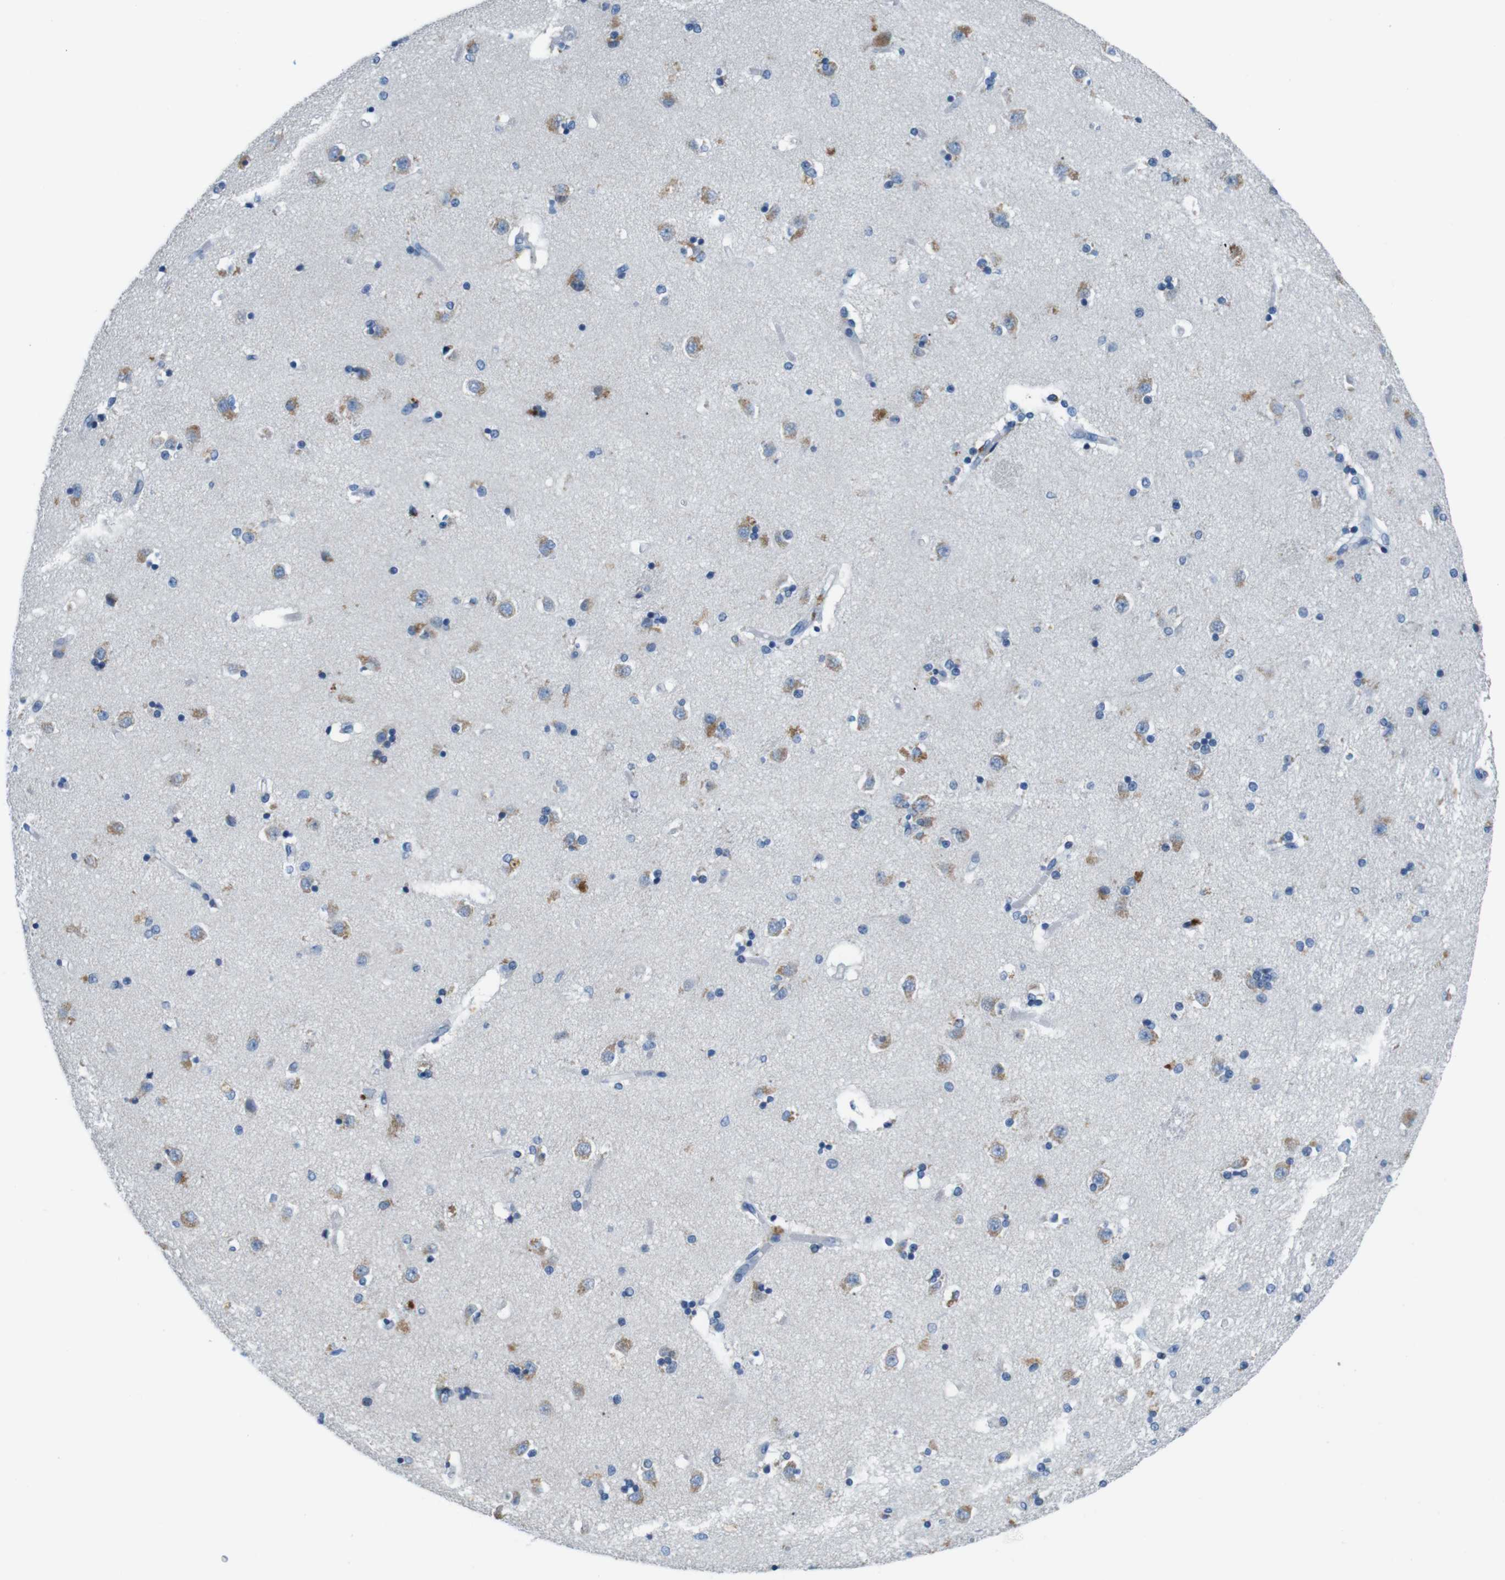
{"staining": {"intensity": "moderate", "quantity": "<25%", "location": "cytoplasmic/membranous"}, "tissue": "caudate", "cell_type": "Glial cells", "image_type": "normal", "snomed": [{"axis": "morphology", "description": "Normal tissue, NOS"}, {"axis": "topography", "description": "Lateral ventricle wall"}], "caption": "Immunohistochemistry (IHC) micrograph of normal caudate: caudate stained using immunohistochemistry displays low levels of moderate protein expression localized specifically in the cytoplasmic/membranous of glial cells, appearing as a cytoplasmic/membranous brown color.", "gene": "GOLGA2", "patient": {"sex": "female", "age": 54}}